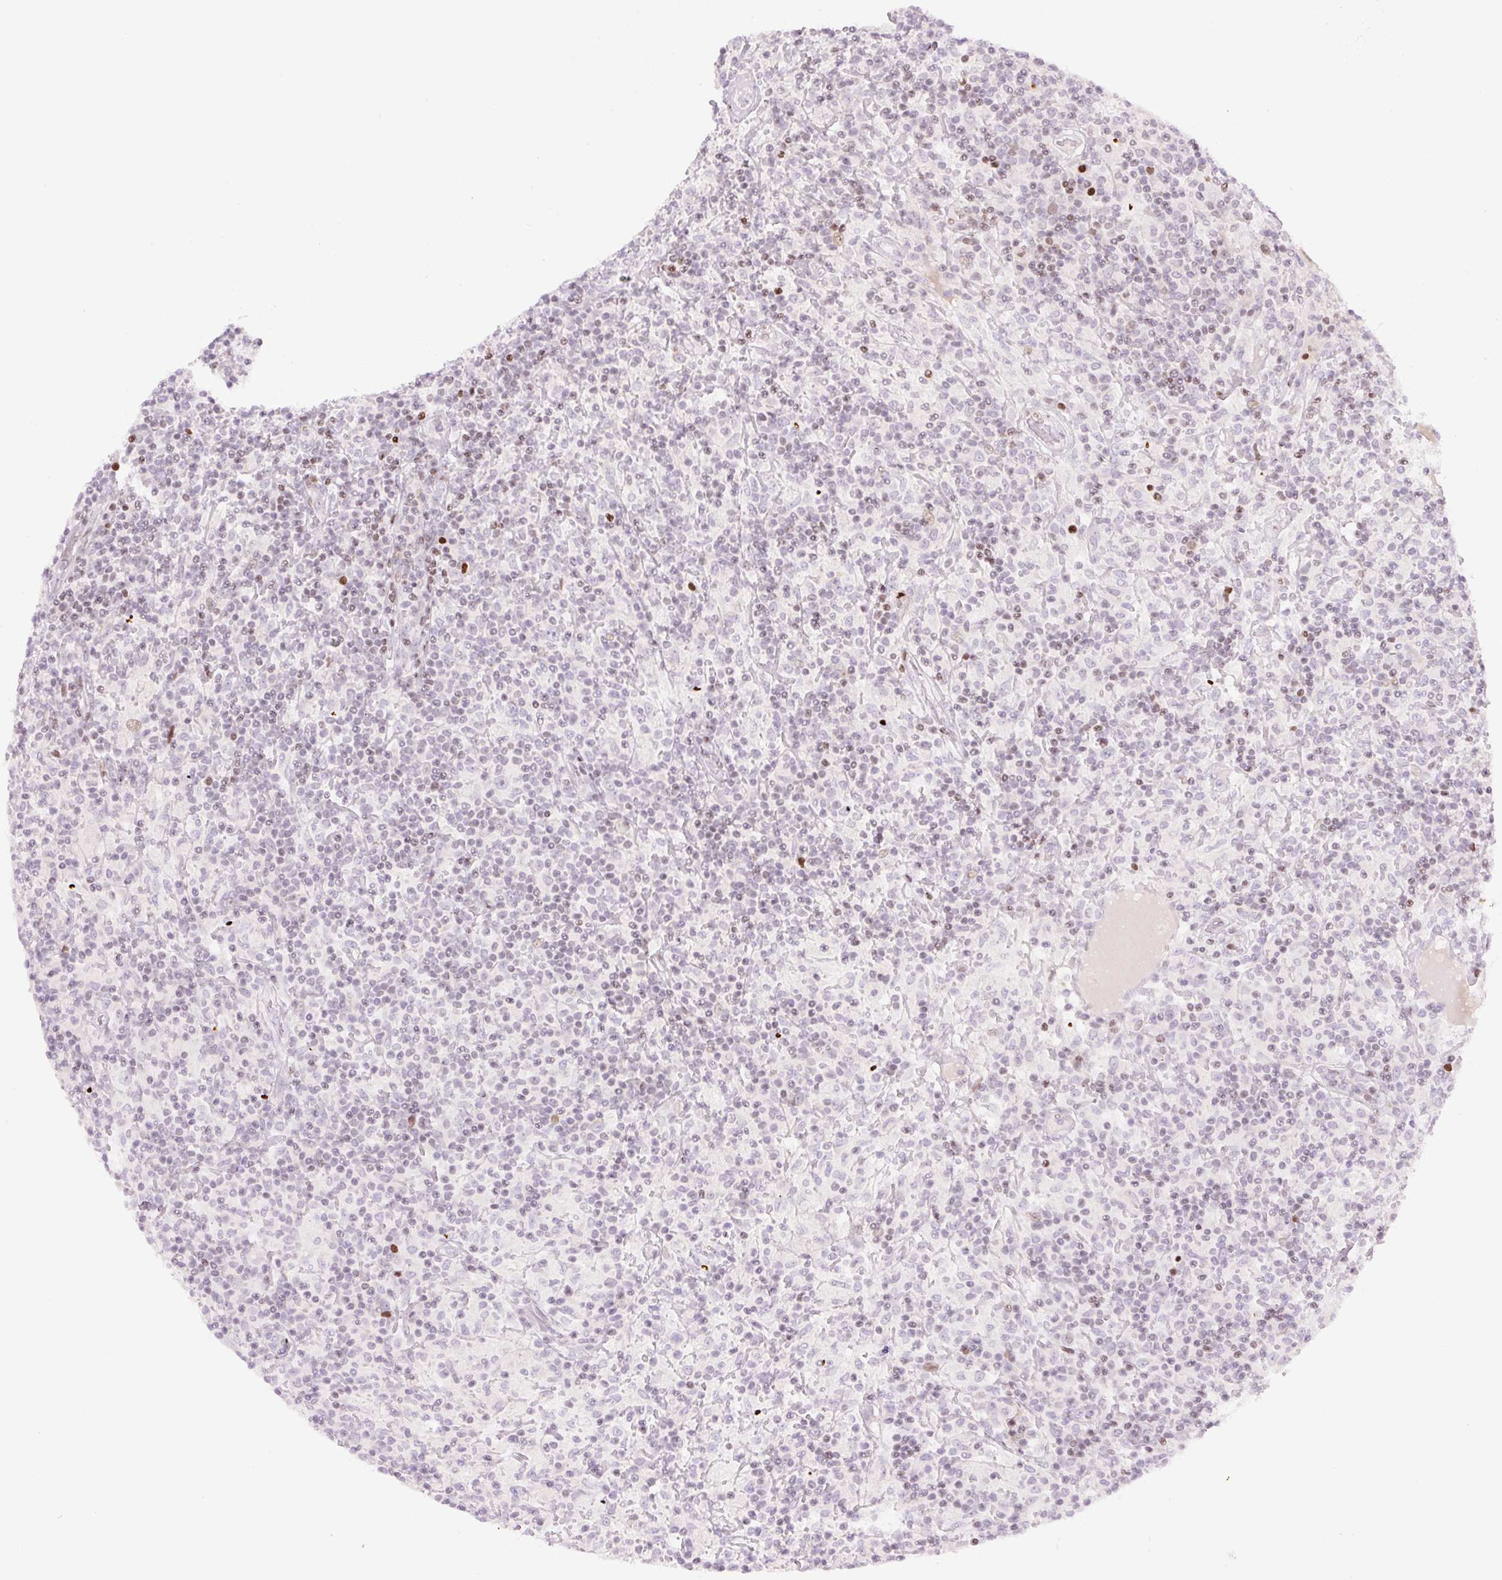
{"staining": {"intensity": "negative", "quantity": "none", "location": "none"}, "tissue": "lymphoma", "cell_type": "Tumor cells", "image_type": "cancer", "snomed": [{"axis": "morphology", "description": "Hodgkin's disease, NOS"}, {"axis": "topography", "description": "Lymph node"}], "caption": "The micrograph reveals no staining of tumor cells in Hodgkin's disease. Nuclei are stained in blue.", "gene": "TMEM177", "patient": {"sex": "male", "age": 70}}